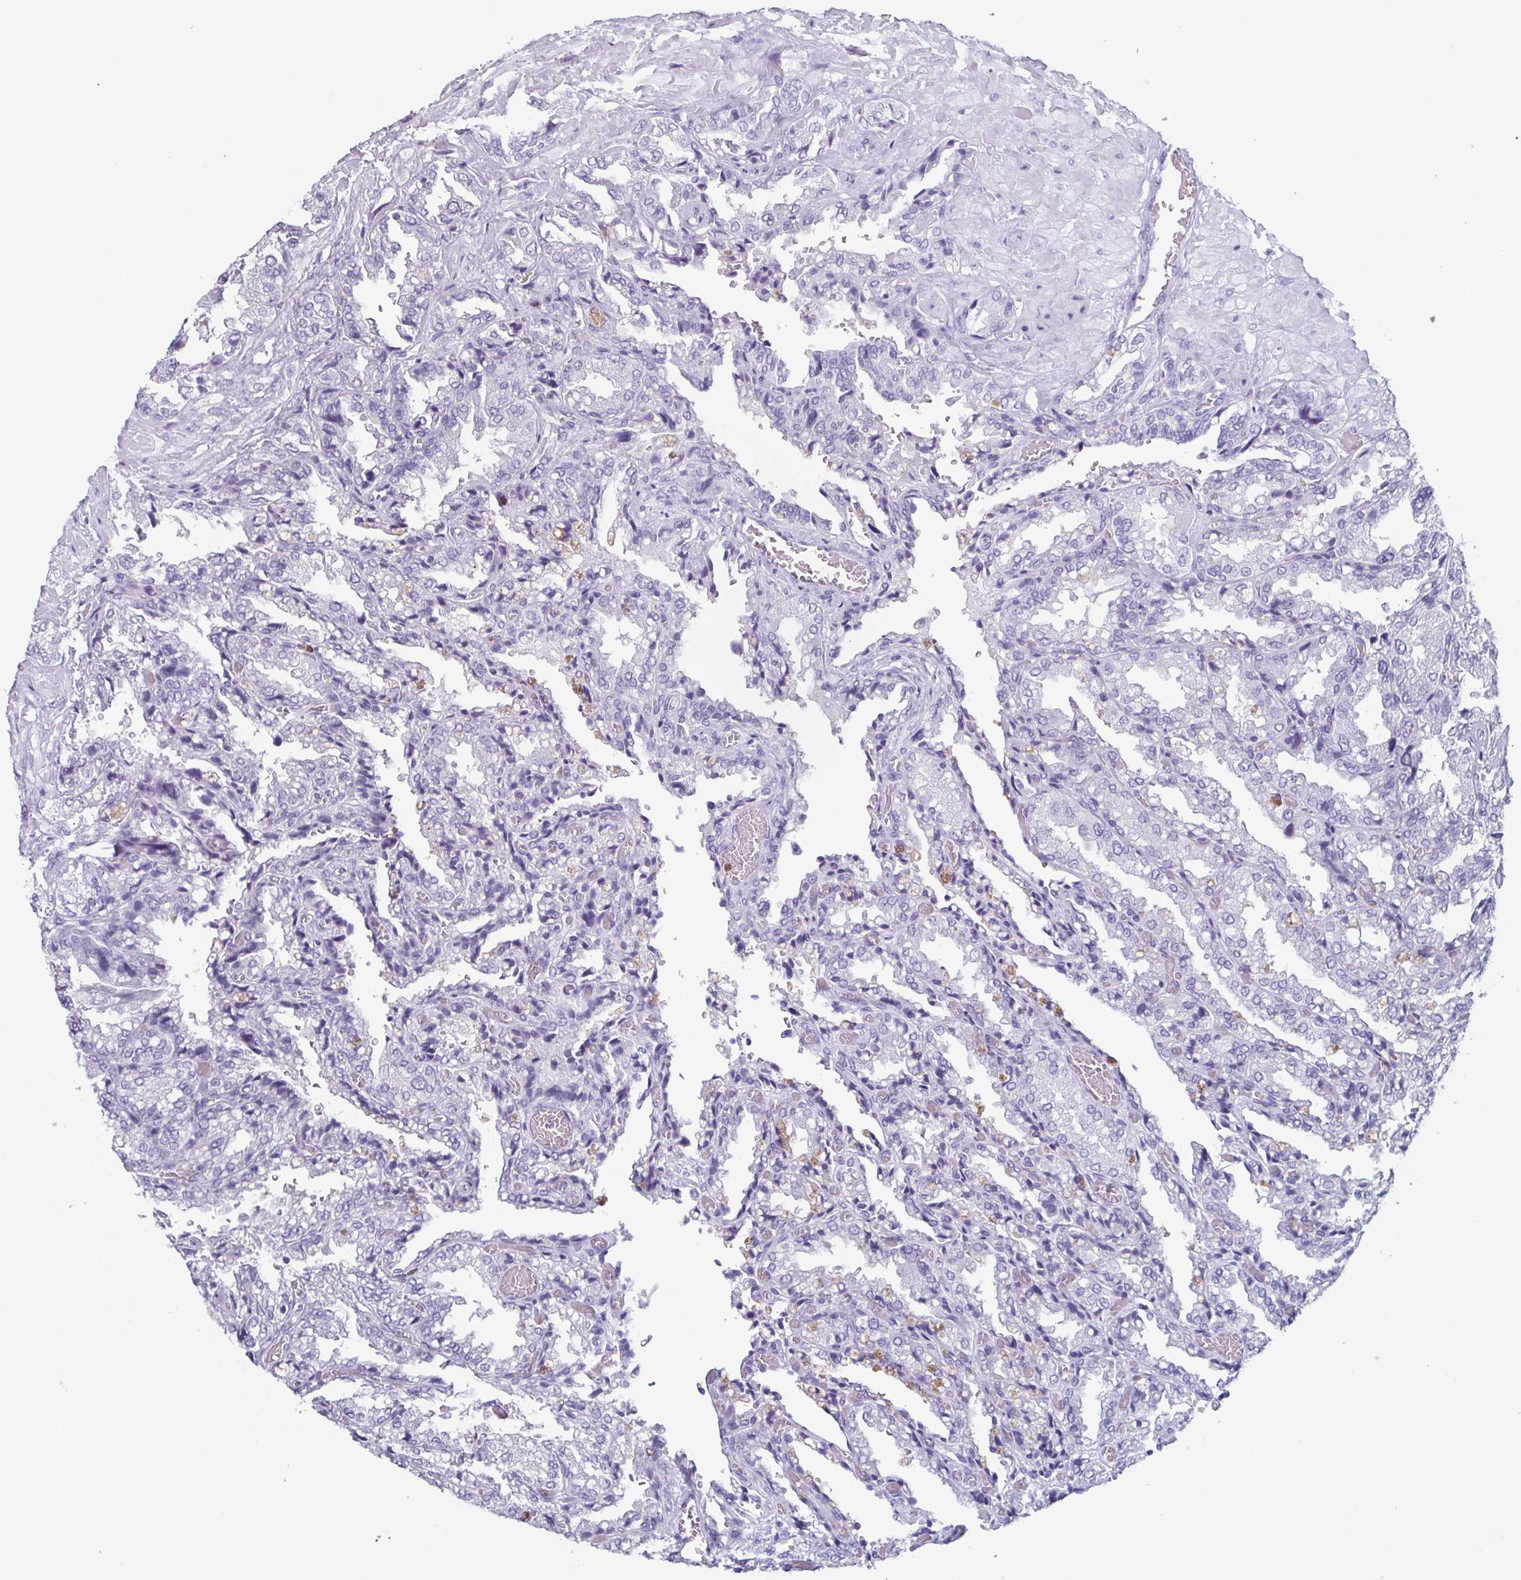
{"staining": {"intensity": "negative", "quantity": "none", "location": "none"}, "tissue": "seminal vesicle", "cell_type": "Glandular cells", "image_type": "normal", "snomed": [{"axis": "morphology", "description": "Normal tissue, NOS"}, {"axis": "topography", "description": "Seminal veicle"}], "caption": "Human seminal vesicle stained for a protein using immunohistochemistry demonstrates no staining in glandular cells.", "gene": "BPI", "patient": {"sex": "male", "age": 57}}